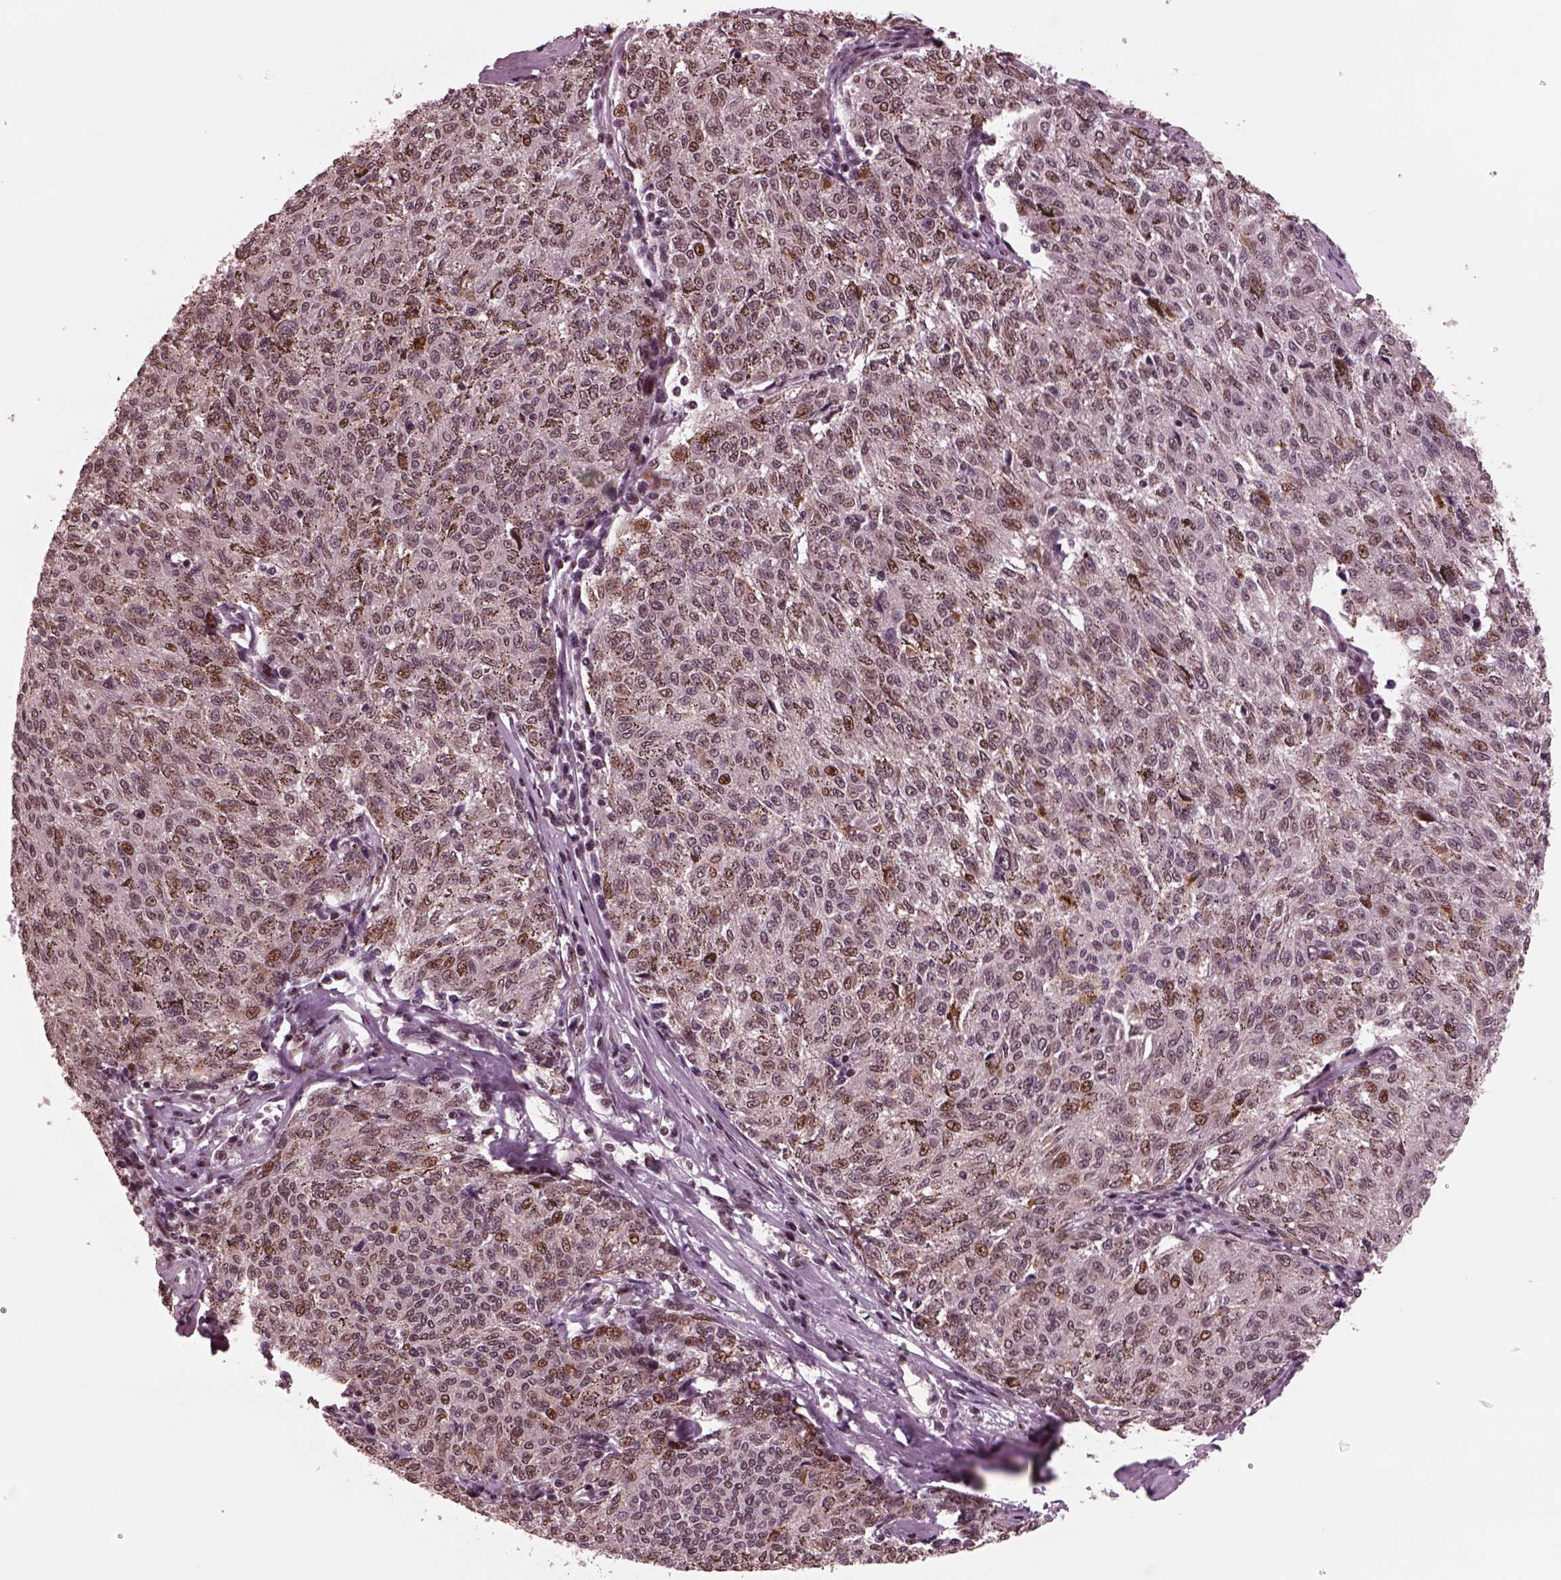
{"staining": {"intensity": "weak", "quantity": "25%-75%", "location": "nuclear"}, "tissue": "melanoma", "cell_type": "Tumor cells", "image_type": "cancer", "snomed": [{"axis": "morphology", "description": "Malignant melanoma, NOS"}, {"axis": "topography", "description": "Skin"}], "caption": "Malignant melanoma stained with DAB (3,3'-diaminobenzidine) immunohistochemistry (IHC) exhibits low levels of weak nuclear staining in about 25%-75% of tumor cells. (Brightfield microscopy of DAB IHC at high magnification).", "gene": "NAP1L5", "patient": {"sex": "female", "age": 72}}